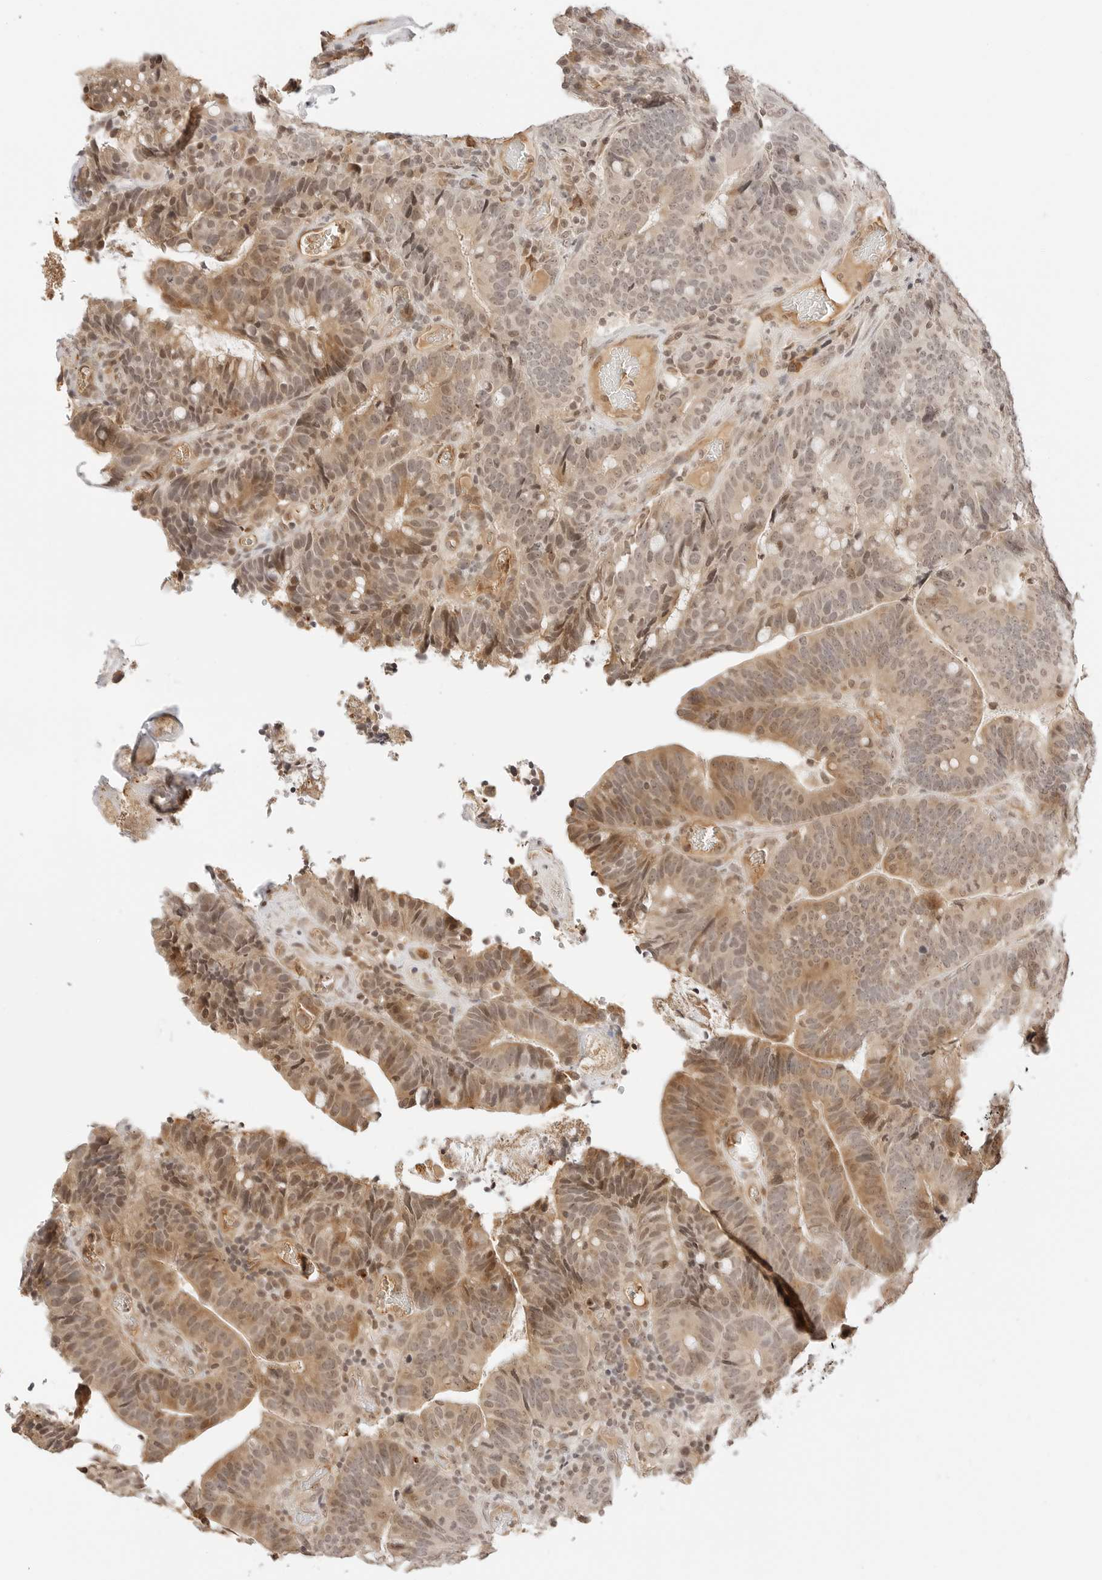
{"staining": {"intensity": "moderate", "quantity": ">75%", "location": "cytoplasmic/membranous,nuclear"}, "tissue": "colorectal cancer", "cell_type": "Tumor cells", "image_type": "cancer", "snomed": [{"axis": "morphology", "description": "Adenocarcinoma, NOS"}, {"axis": "topography", "description": "Colon"}], "caption": "Approximately >75% of tumor cells in adenocarcinoma (colorectal) show moderate cytoplasmic/membranous and nuclear protein positivity as visualized by brown immunohistochemical staining.", "gene": "SEPTIN4", "patient": {"sex": "female", "age": 66}}